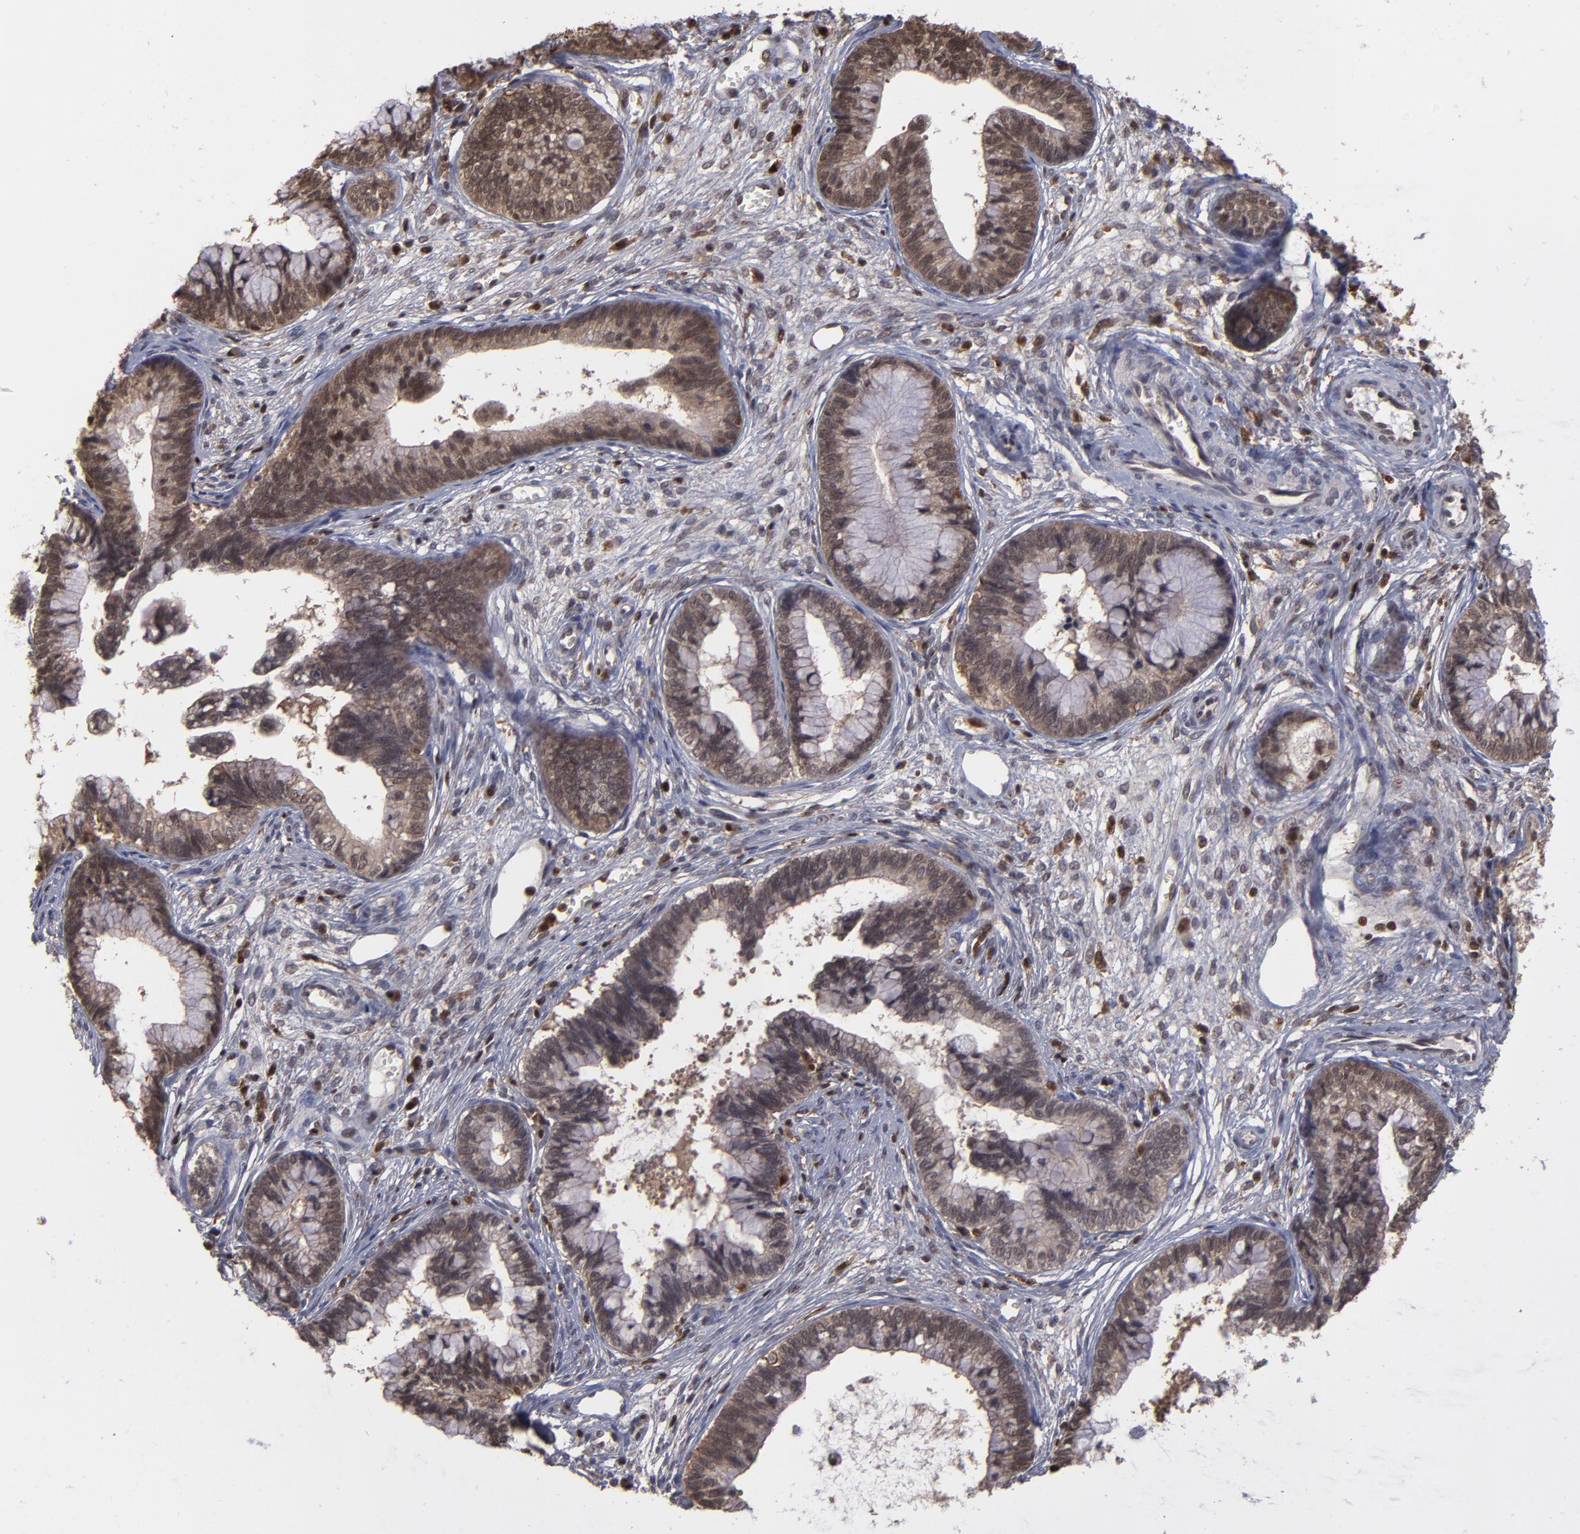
{"staining": {"intensity": "weak", "quantity": ">75%", "location": "cytoplasmic/membranous,nuclear"}, "tissue": "cervical cancer", "cell_type": "Tumor cells", "image_type": "cancer", "snomed": [{"axis": "morphology", "description": "Adenocarcinoma, NOS"}, {"axis": "topography", "description": "Cervix"}], "caption": "High-power microscopy captured an IHC image of cervical cancer, revealing weak cytoplasmic/membranous and nuclear expression in approximately >75% of tumor cells.", "gene": "GRB2", "patient": {"sex": "female", "age": 44}}